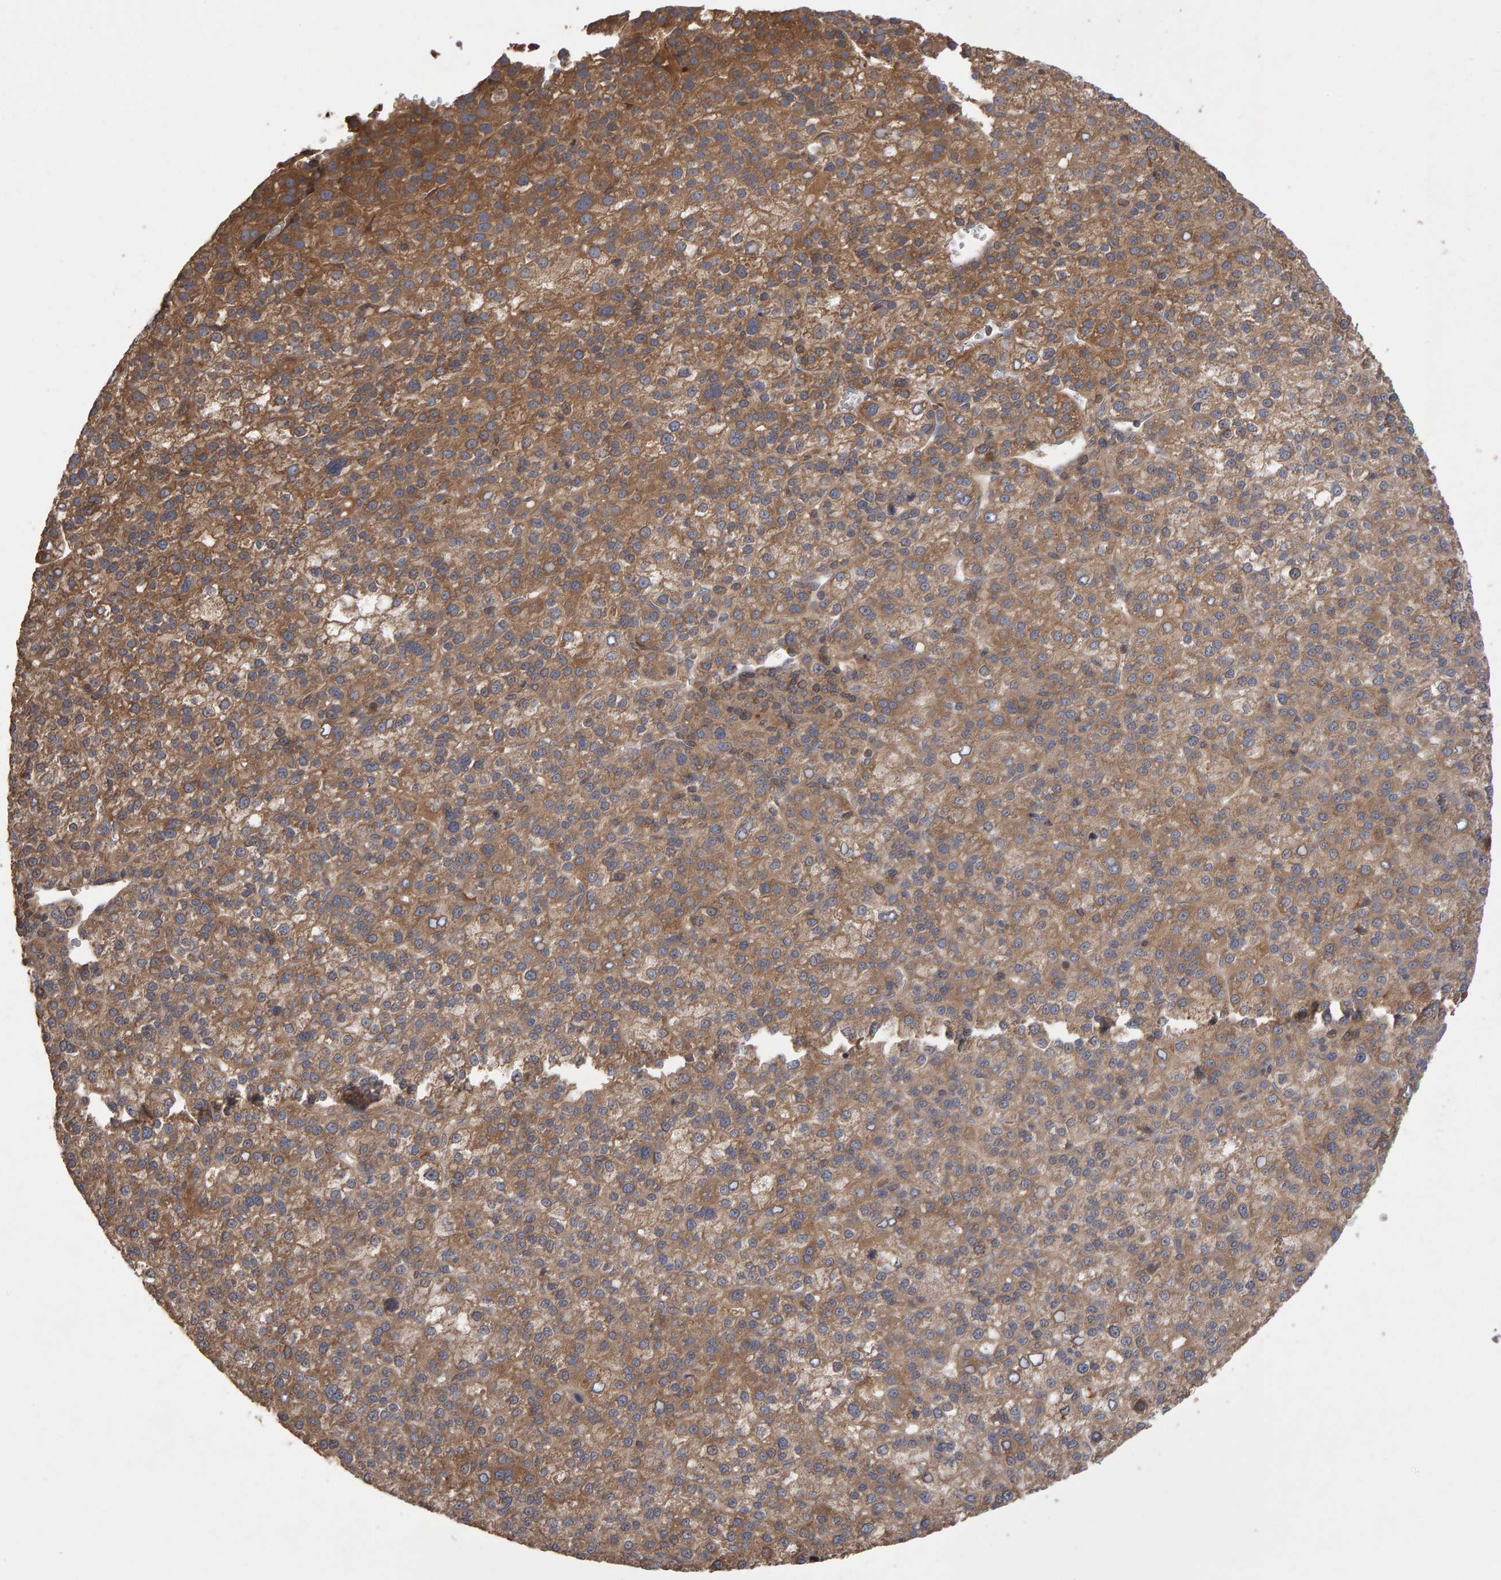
{"staining": {"intensity": "moderate", "quantity": ">75%", "location": "cytoplasmic/membranous"}, "tissue": "liver cancer", "cell_type": "Tumor cells", "image_type": "cancer", "snomed": [{"axis": "morphology", "description": "Carcinoma, Hepatocellular, NOS"}, {"axis": "topography", "description": "Liver"}], "caption": "Protein analysis of hepatocellular carcinoma (liver) tissue reveals moderate cytoplasmic/membranous staining in approximately >75% of tumor cells. The staining is performed using DAB (3,3'-diaminobenzidine) brown chromogen to label protein expression. The nuclei are counter-stained blue using hematoxylin.", "gene": "PGS1", "patient": {"sex": "female", "age": 58}}